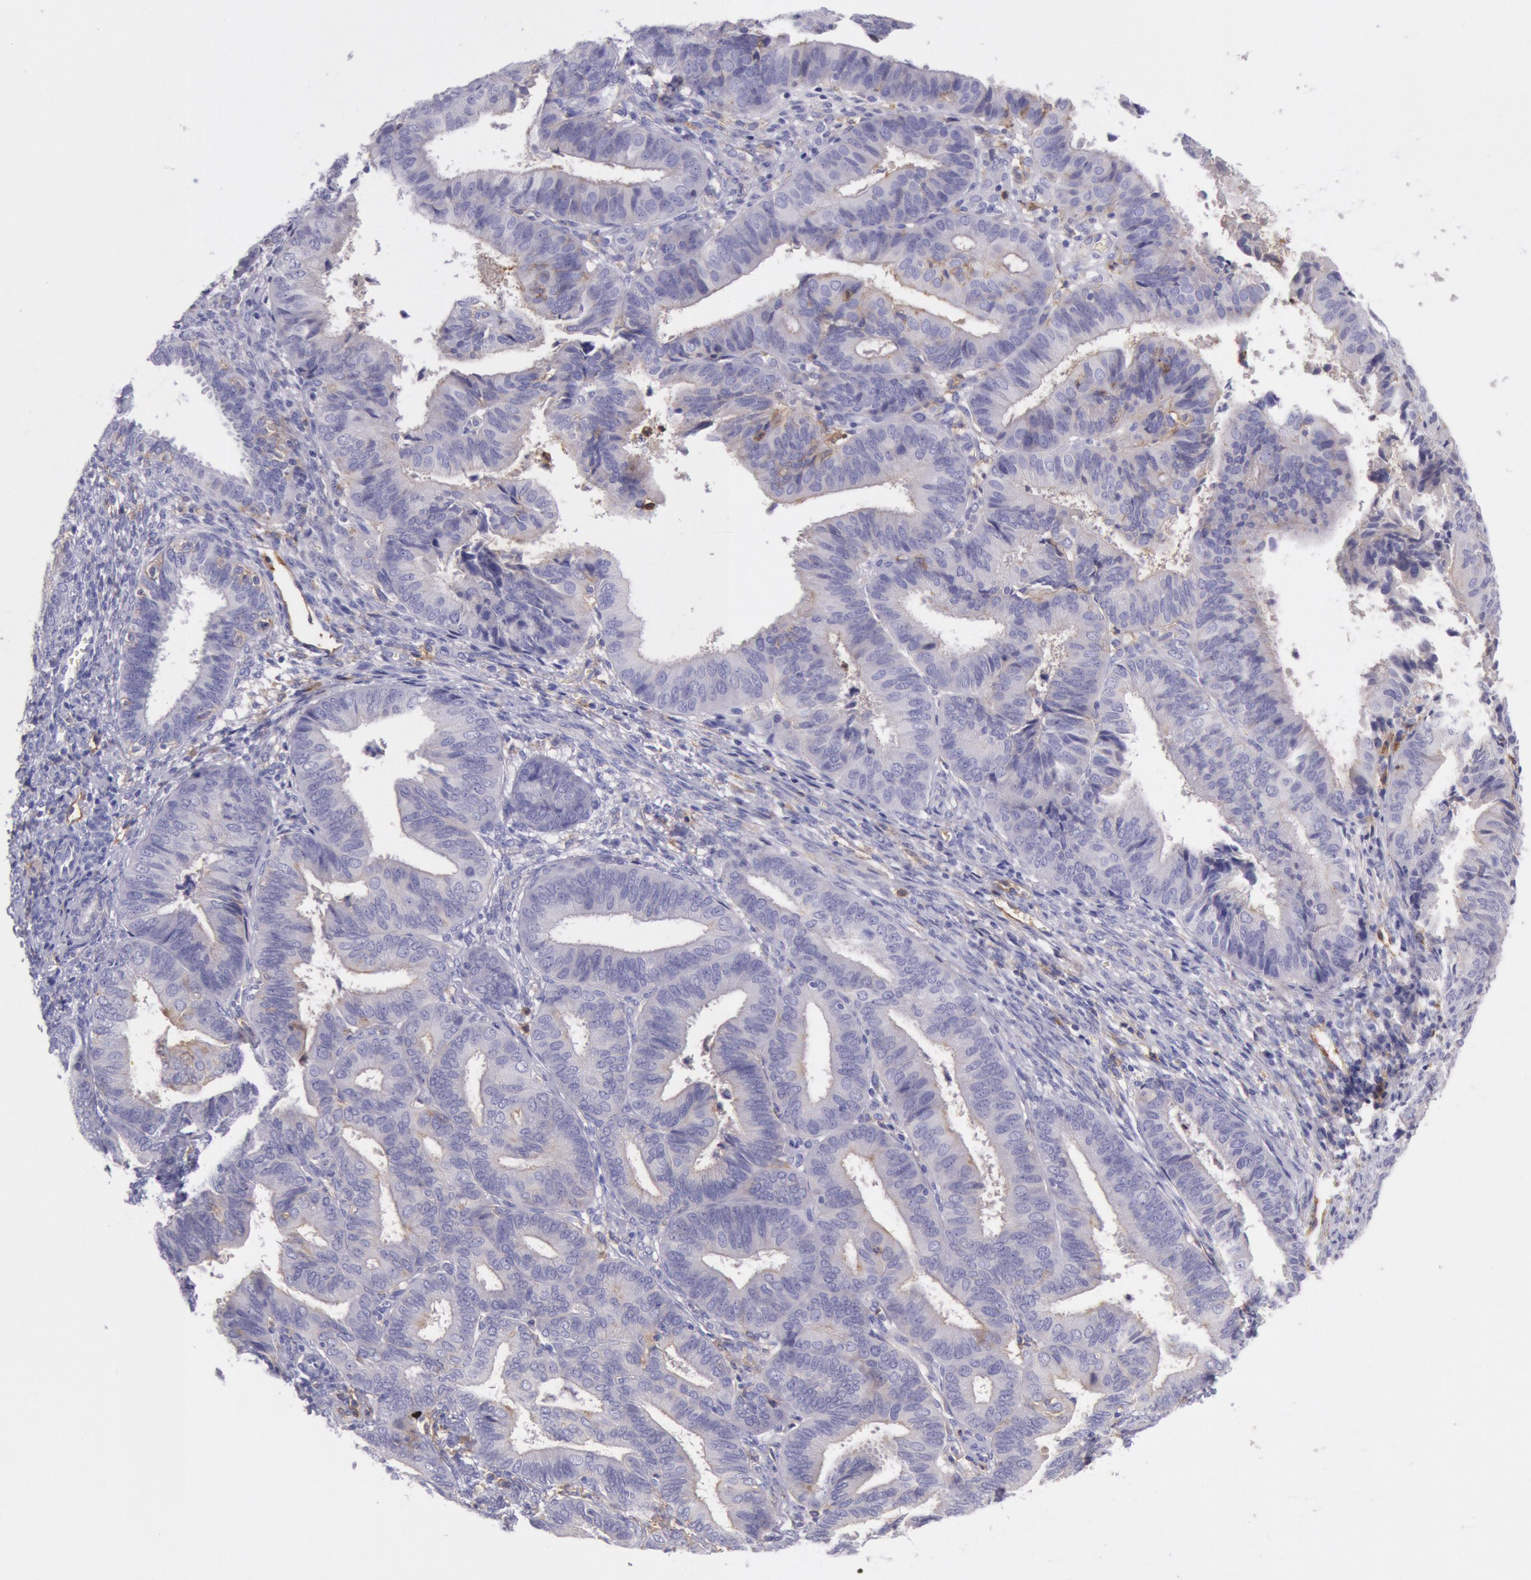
{"staining": {"intensity": "negative", "quantity": "none", "location": "none"}, "tissue": "endometrial cancer", "cell_type": "Tumor cells", "image_type": "cancer", "snomed": [{"axis": "morphology", "description": "Adenocarcinoma, NOS"}, {"axis": "topography", "description": "Endometrium"}], "caption": "This is an immunohistochemistry (IHC) micrograph of human endometrial cancer (adenocarcinoma). There is no expression in tumor cells.", "gene": "LYN", "patient": {"sex": "female", "age": 63}}